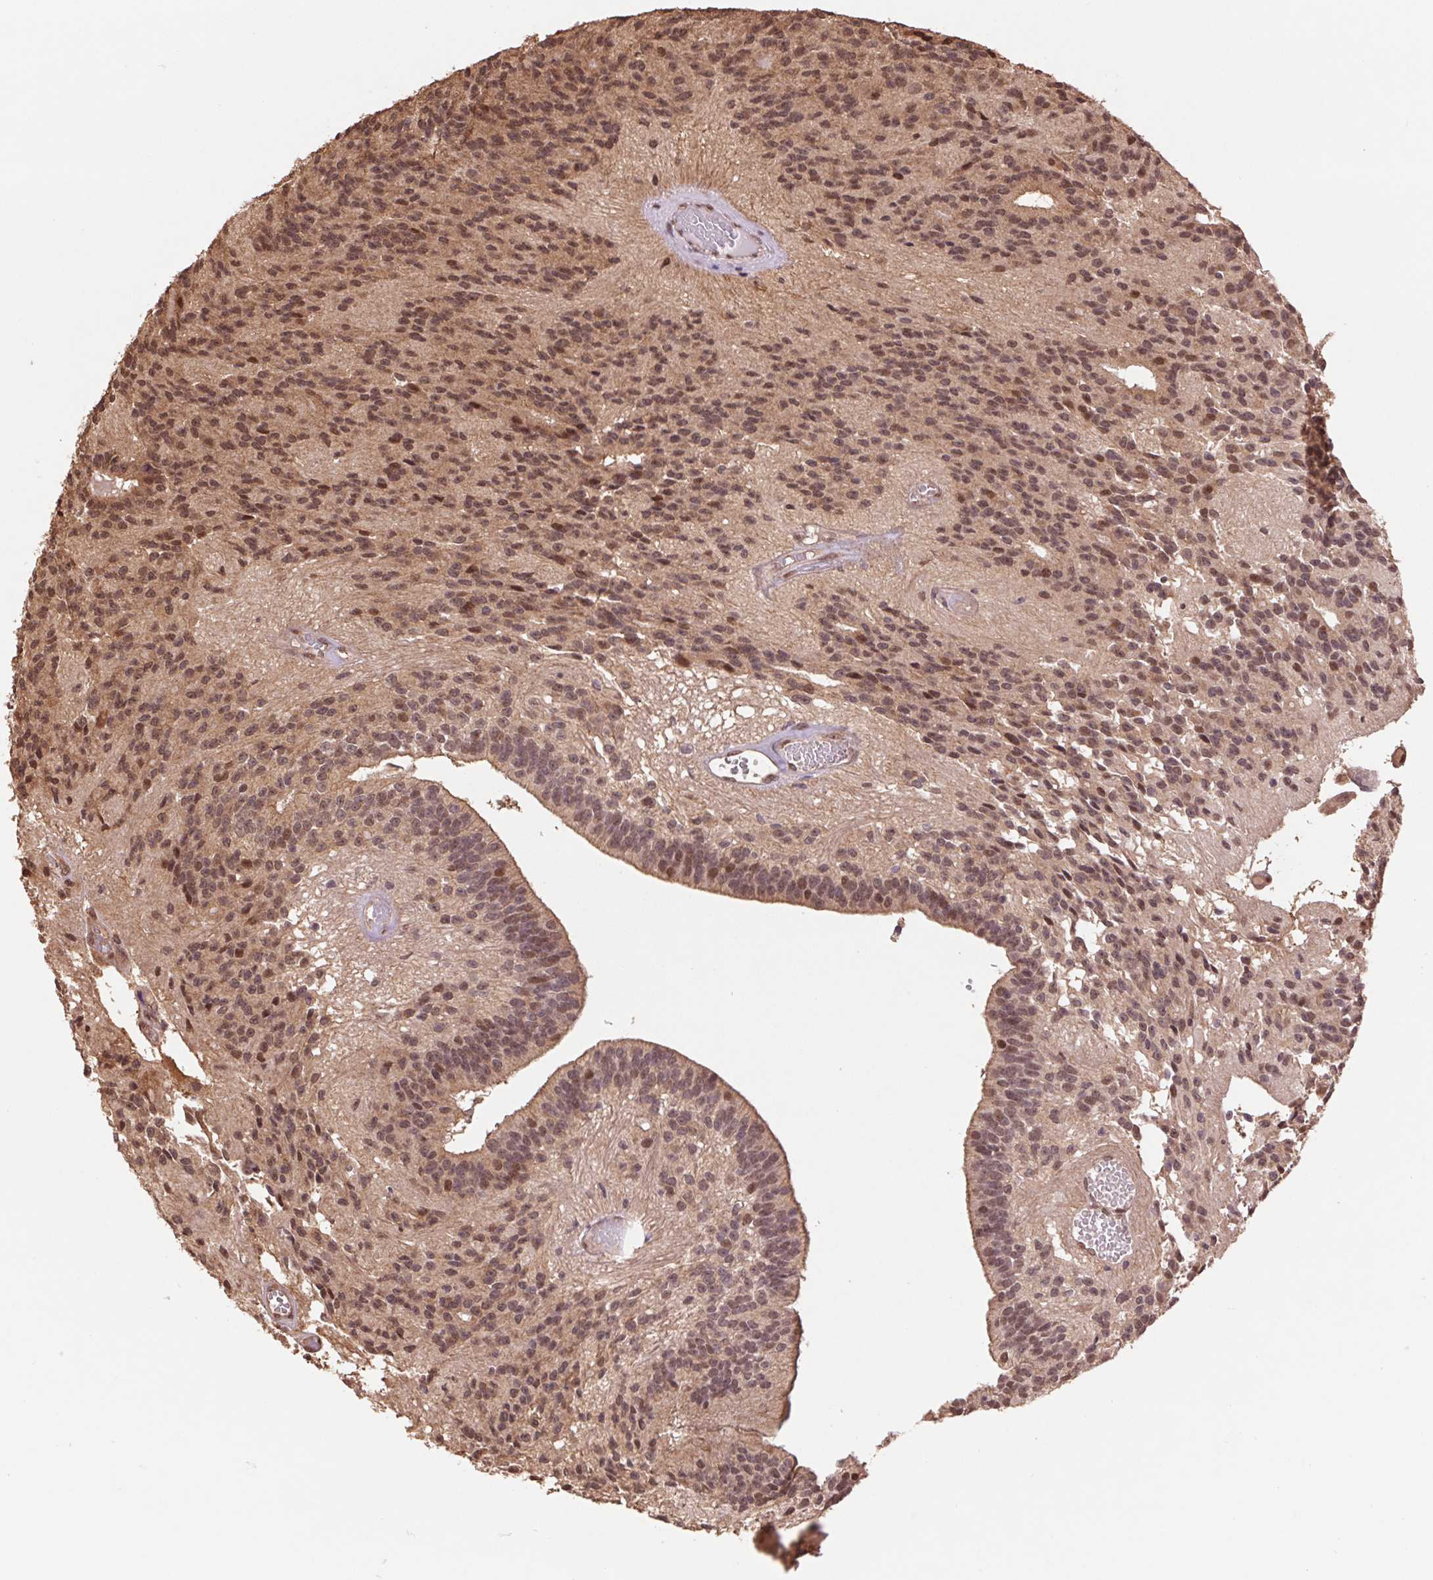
{"staining": {"intensity": "moderate", "quantity": ">75%", "location": "cytoplasmic/membranous,nuclear"}, "tissue": "glioma", "cell_type": "Tumor cells", "image_type": "cancer", "snomed": [{"axis": "morphology", "description": "Glioma, malignant, Low grade"}, {"axis": "topography", "description": "Brain"}], "caption": "Malignant low-grade glioma stained with immunohistochemistry demonstrates moderate cytoplasmic/membranous and nuclear staining in about >75% of tumor cells.", "gene": "CUTA", "patient": {"sex": "male", "age": 31}}